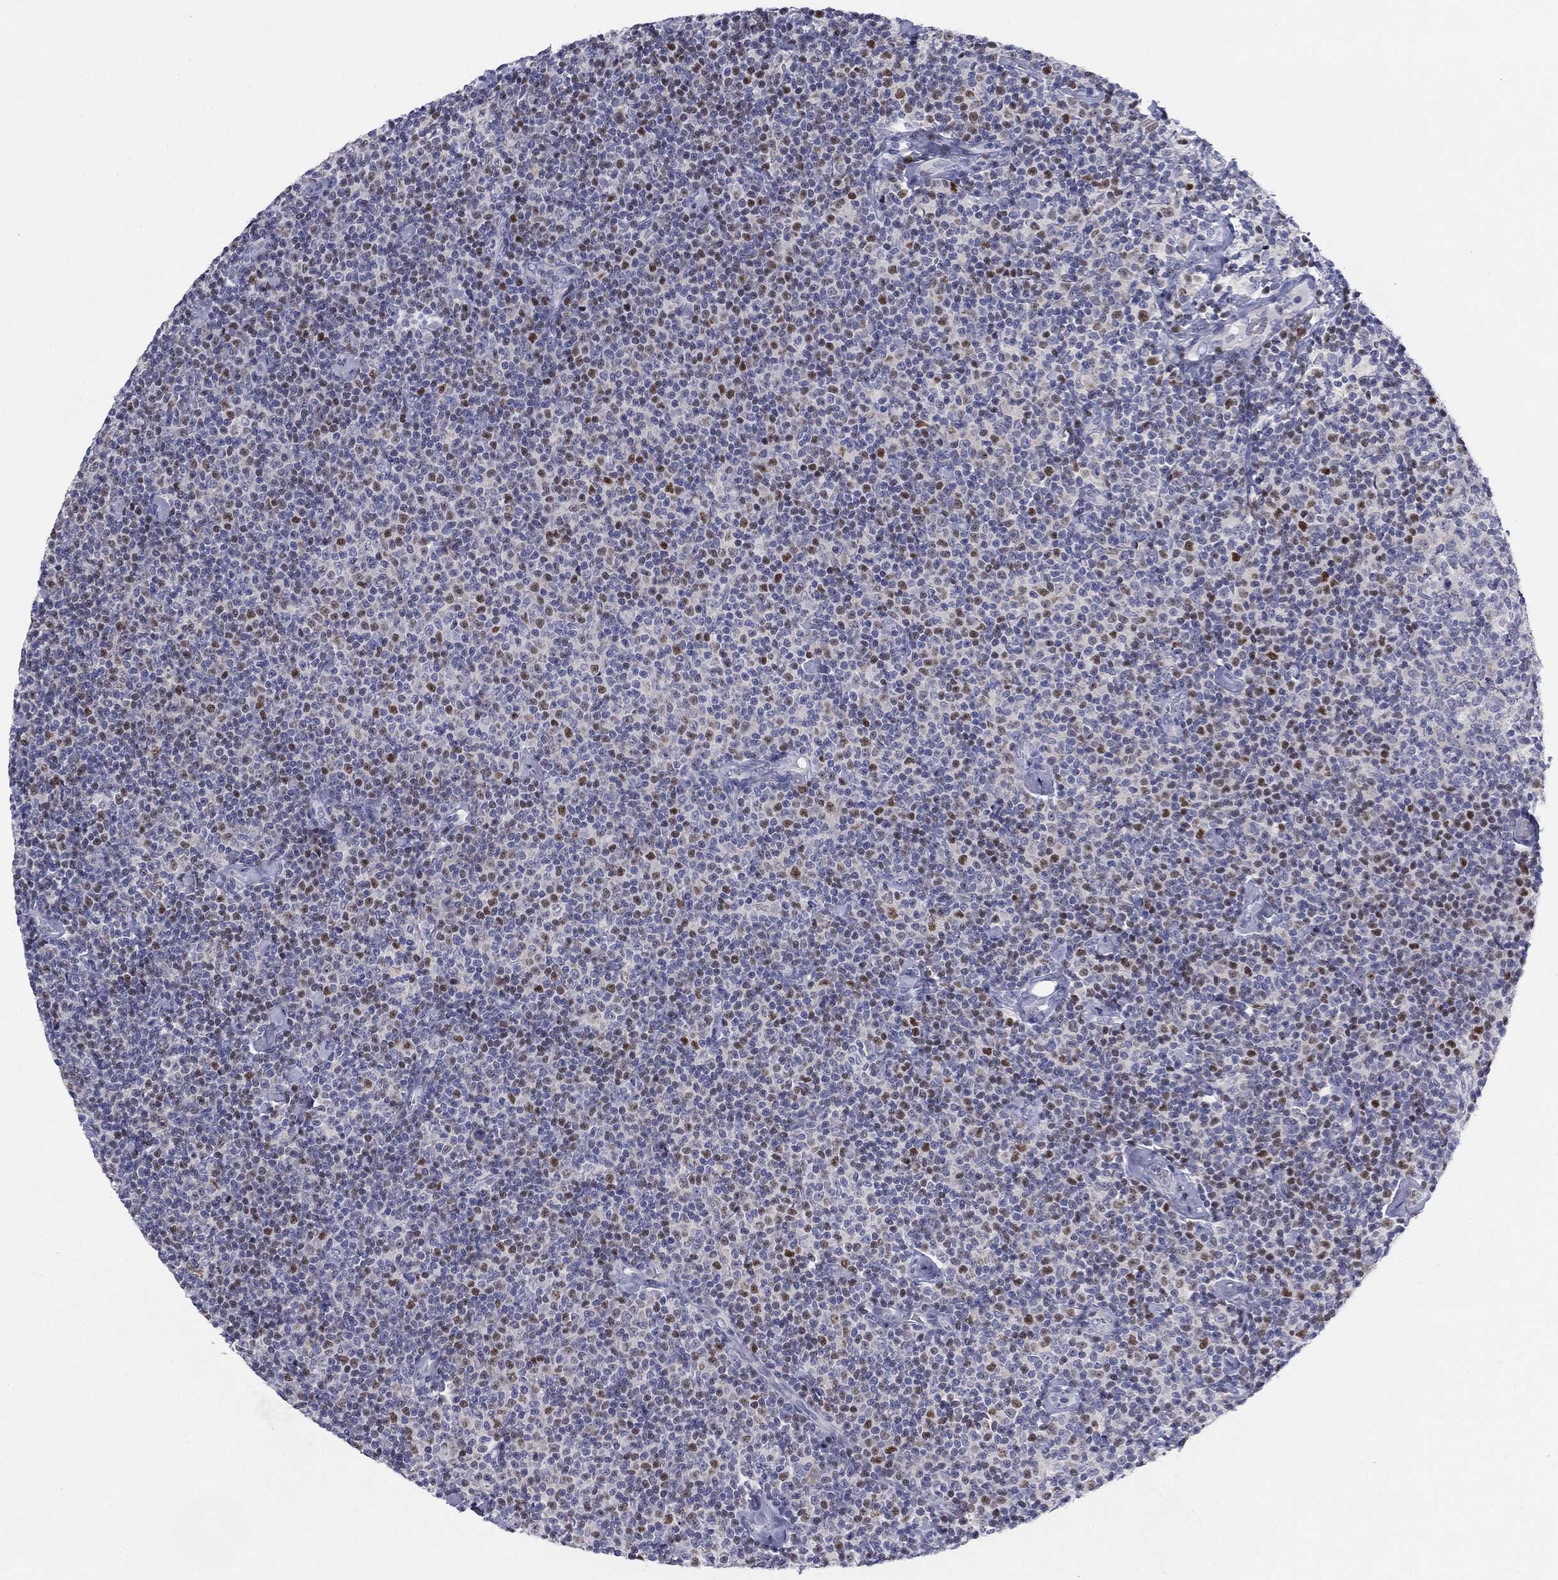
{"staining": {"intensity": "moderate", "quantity": "25%-75%", "location": "nuclear"}, "tissue": "lymphoma", "cell_type": "Tumor cells", "image_type": "cancer", "snomed": [{"axis": "morphology", "description": "Malignant lymphoma, non-Hodgkin's type, Low grade"}, {"axis": "topography", "description": "Lymph node"}], "caption": "Protein staining shows moderate nuclear staining in approximately 25%-75% of tumor cells in low-grade malignant lymphoma, non-Hodgkin's type.", "gene": "CACNA1A", "patient": {"sex": "male", "age": 81}}